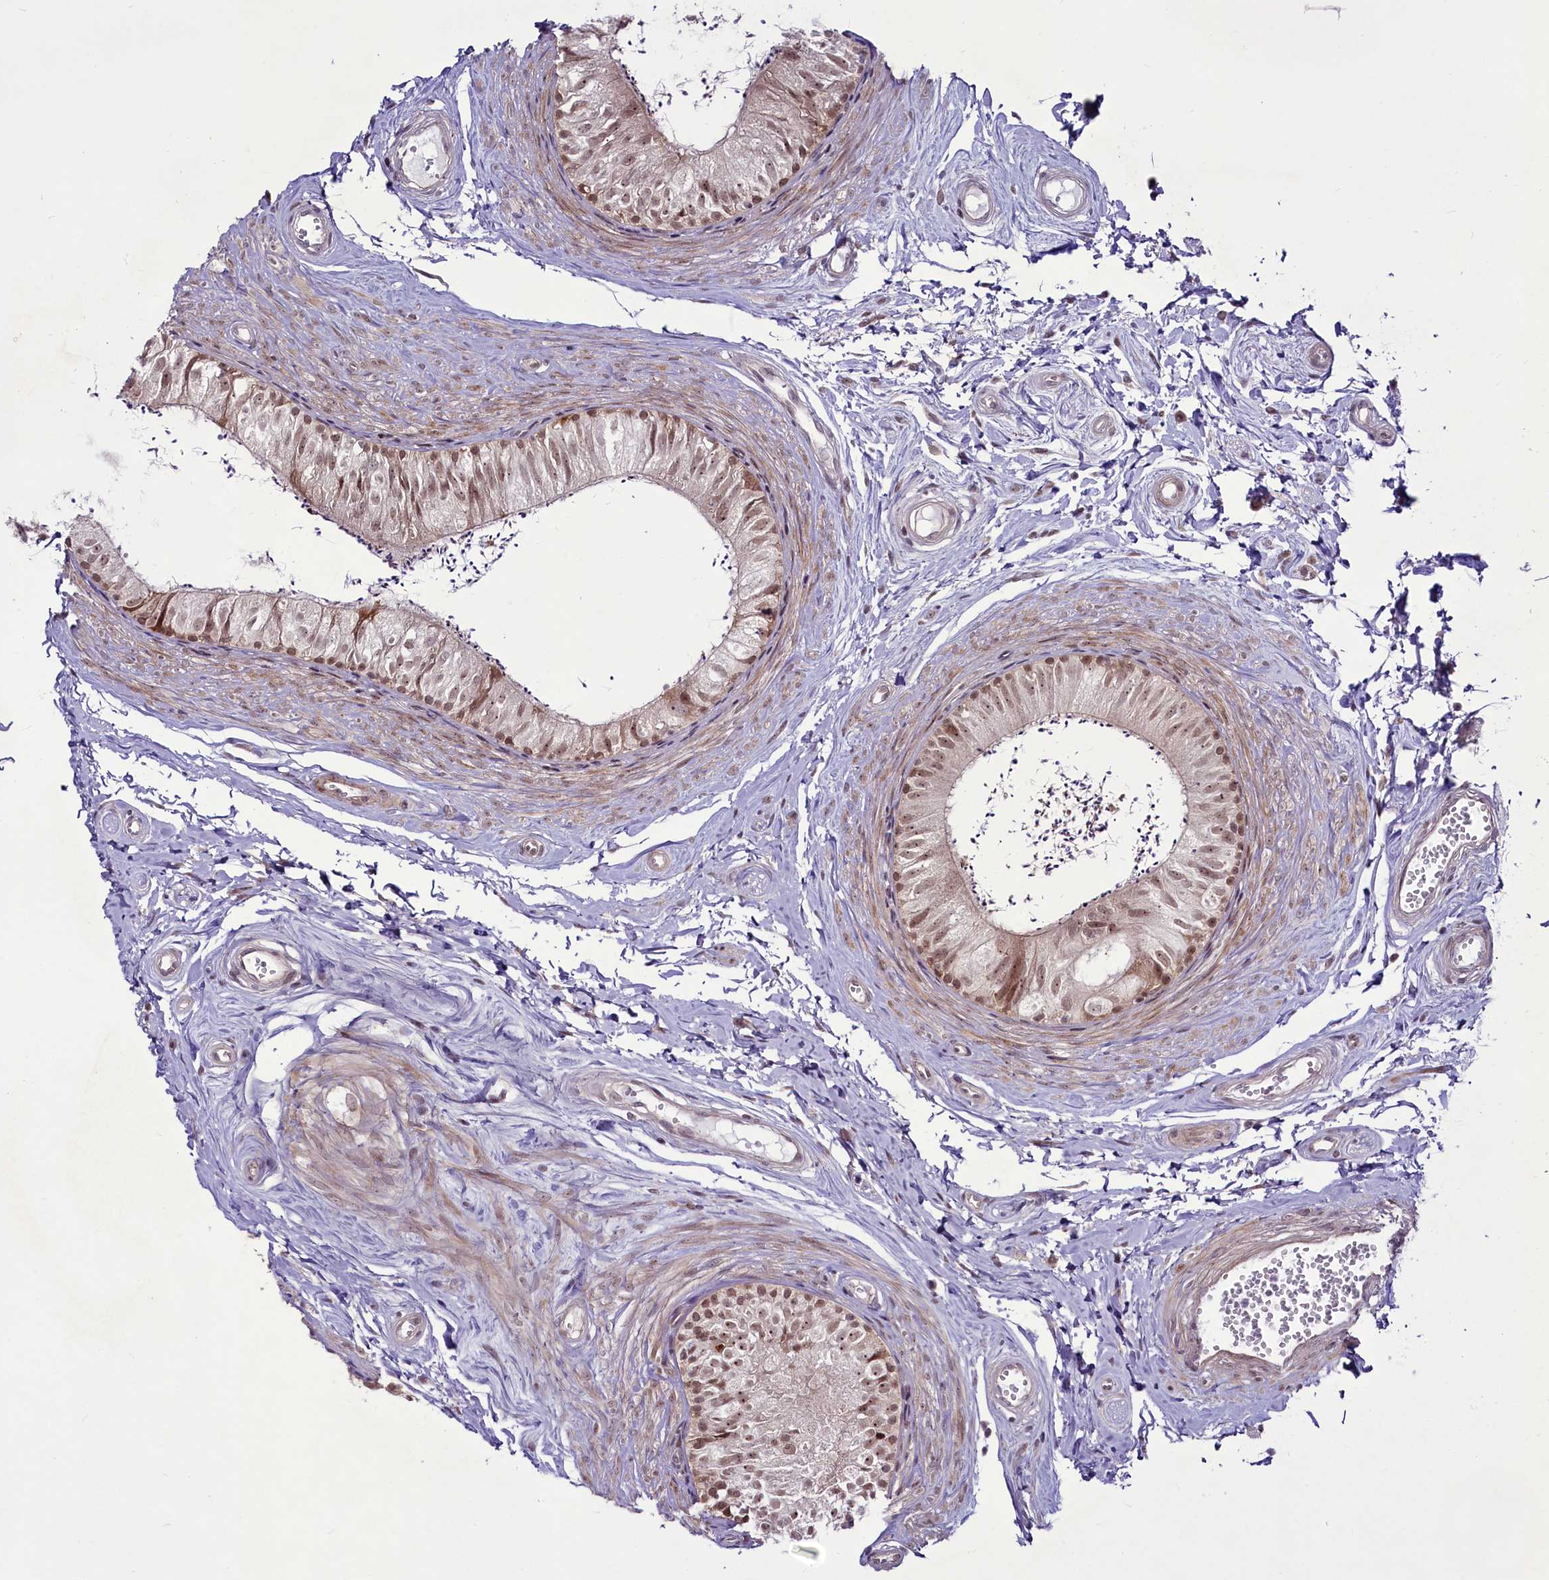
{"staining": {"intensity": "moderate", "quantity": ">75%", "location": "nuclear"}, "tissue": "epididymis", "cell_type": "Glandular cells", "image_type": "normal", "snomed": [{"axis": "morphology", "description": "Normal tissue, NOS"}, {"axis": "topography", "description": "Epididymis"}], "caption": "Brown immunohistochemical staining in normal epididymis reveals moderate nuclear expression in approximately >75% of glandular cells. (DAB (3,3'-diaminobenzidine) = brown stain, brightfield microscopy at high magnification).", "gene": "RSBN1", "patient": {"sex": "male", "age": 56}}